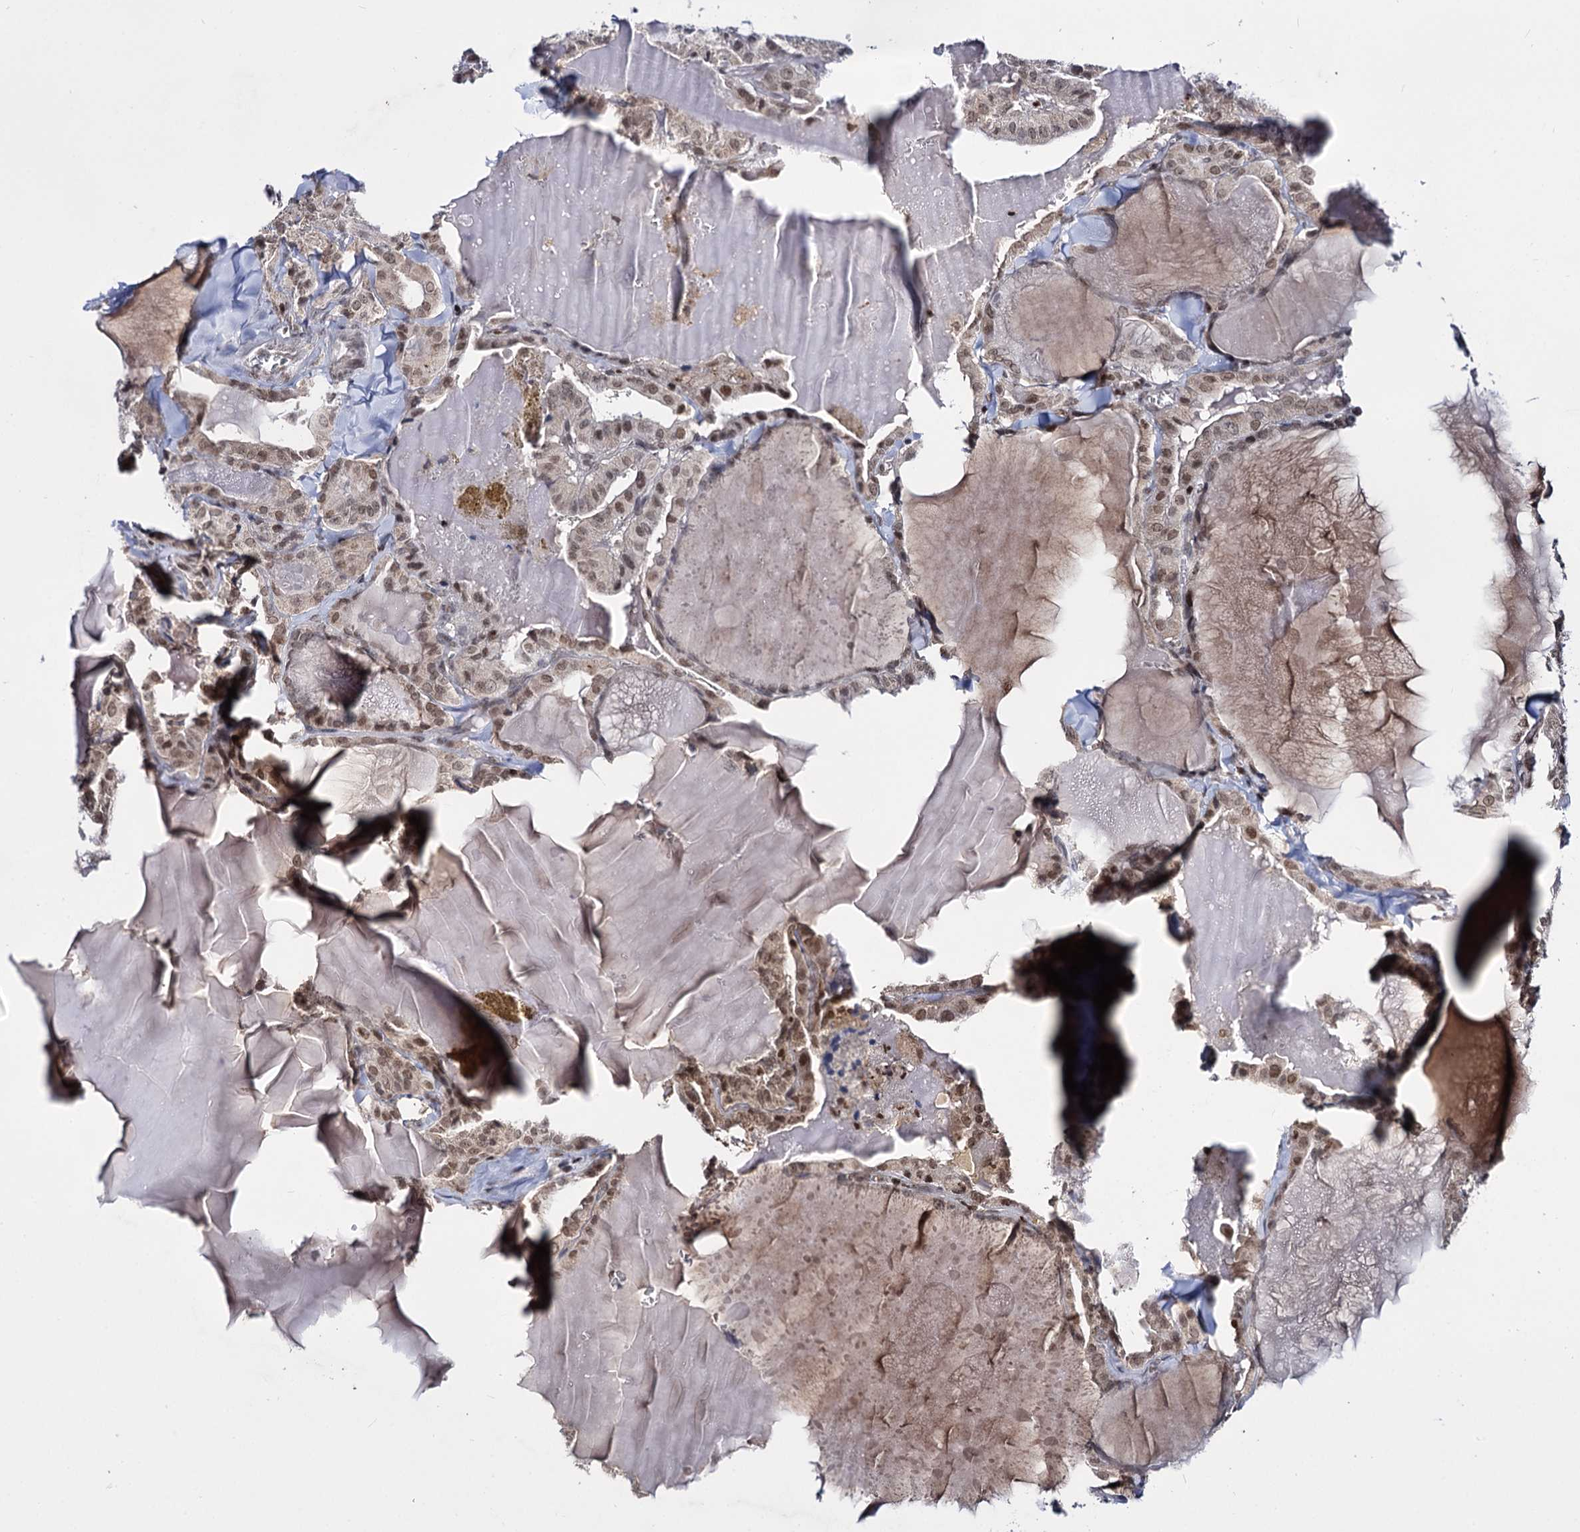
{"staining": {"intensity": "moderate", "quantity": ">75%", "location": "nuclear"}, "tissue": "thyroid cancer", "cell_type": "Tumor cells", "image_type": "cancer", "snomed": [{"axis": "morphology", "description": "Papillary adenocarcinoma, NOS"}, {"axis": "topography", "description": "Thyroid gland"}], "caption": "Thyroid cancer stained with DAB immunohistochemistry (IHC) exhibits medium levels of moderate nuclear positivity in approximately >75% of tumor cells.", "gene": "SMCHD1", "patient": {"sex": "male", "age": 52}}